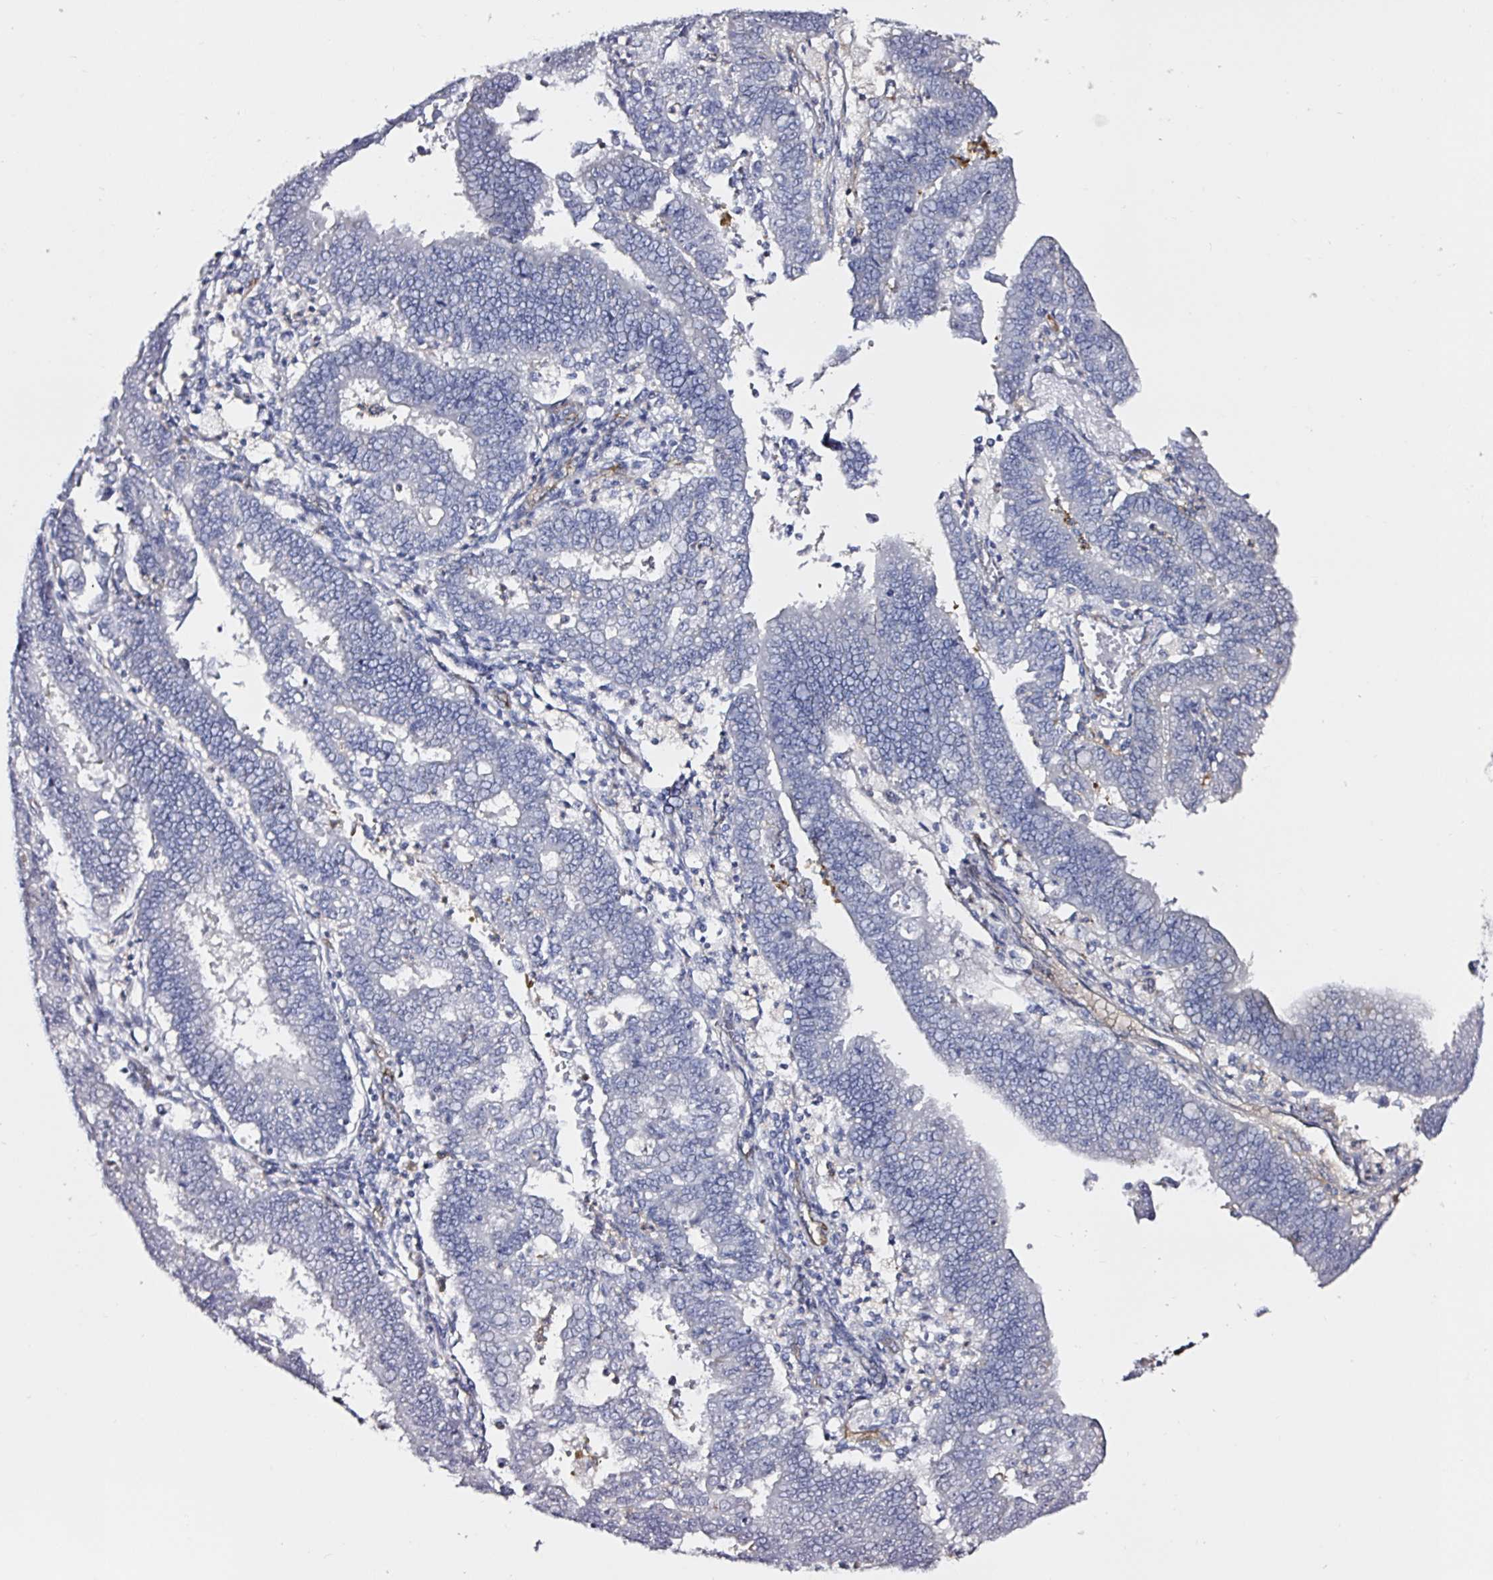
{"staining": {"intensity": "negative", "quantity": "none", "location": "none"}, "tissue": "endometrial cancer", "cell_type": "Tumor cells", "image_type": "cancer", "snomed": [{"axis": "morphology", "description": "Adenocarcinoma, NOS"}, {"axis": "topography", "description": "Endometrium"}], "caption": "This photomicrograph is of endometrial adenocarcinoma stained with immunohistochemistry to label a protein in brown with the nuclei are counter-stained blue. There is no staining in tumor cells.", "gene": "ACSBG2", "patient": {"sex": "female", "age": 73}}